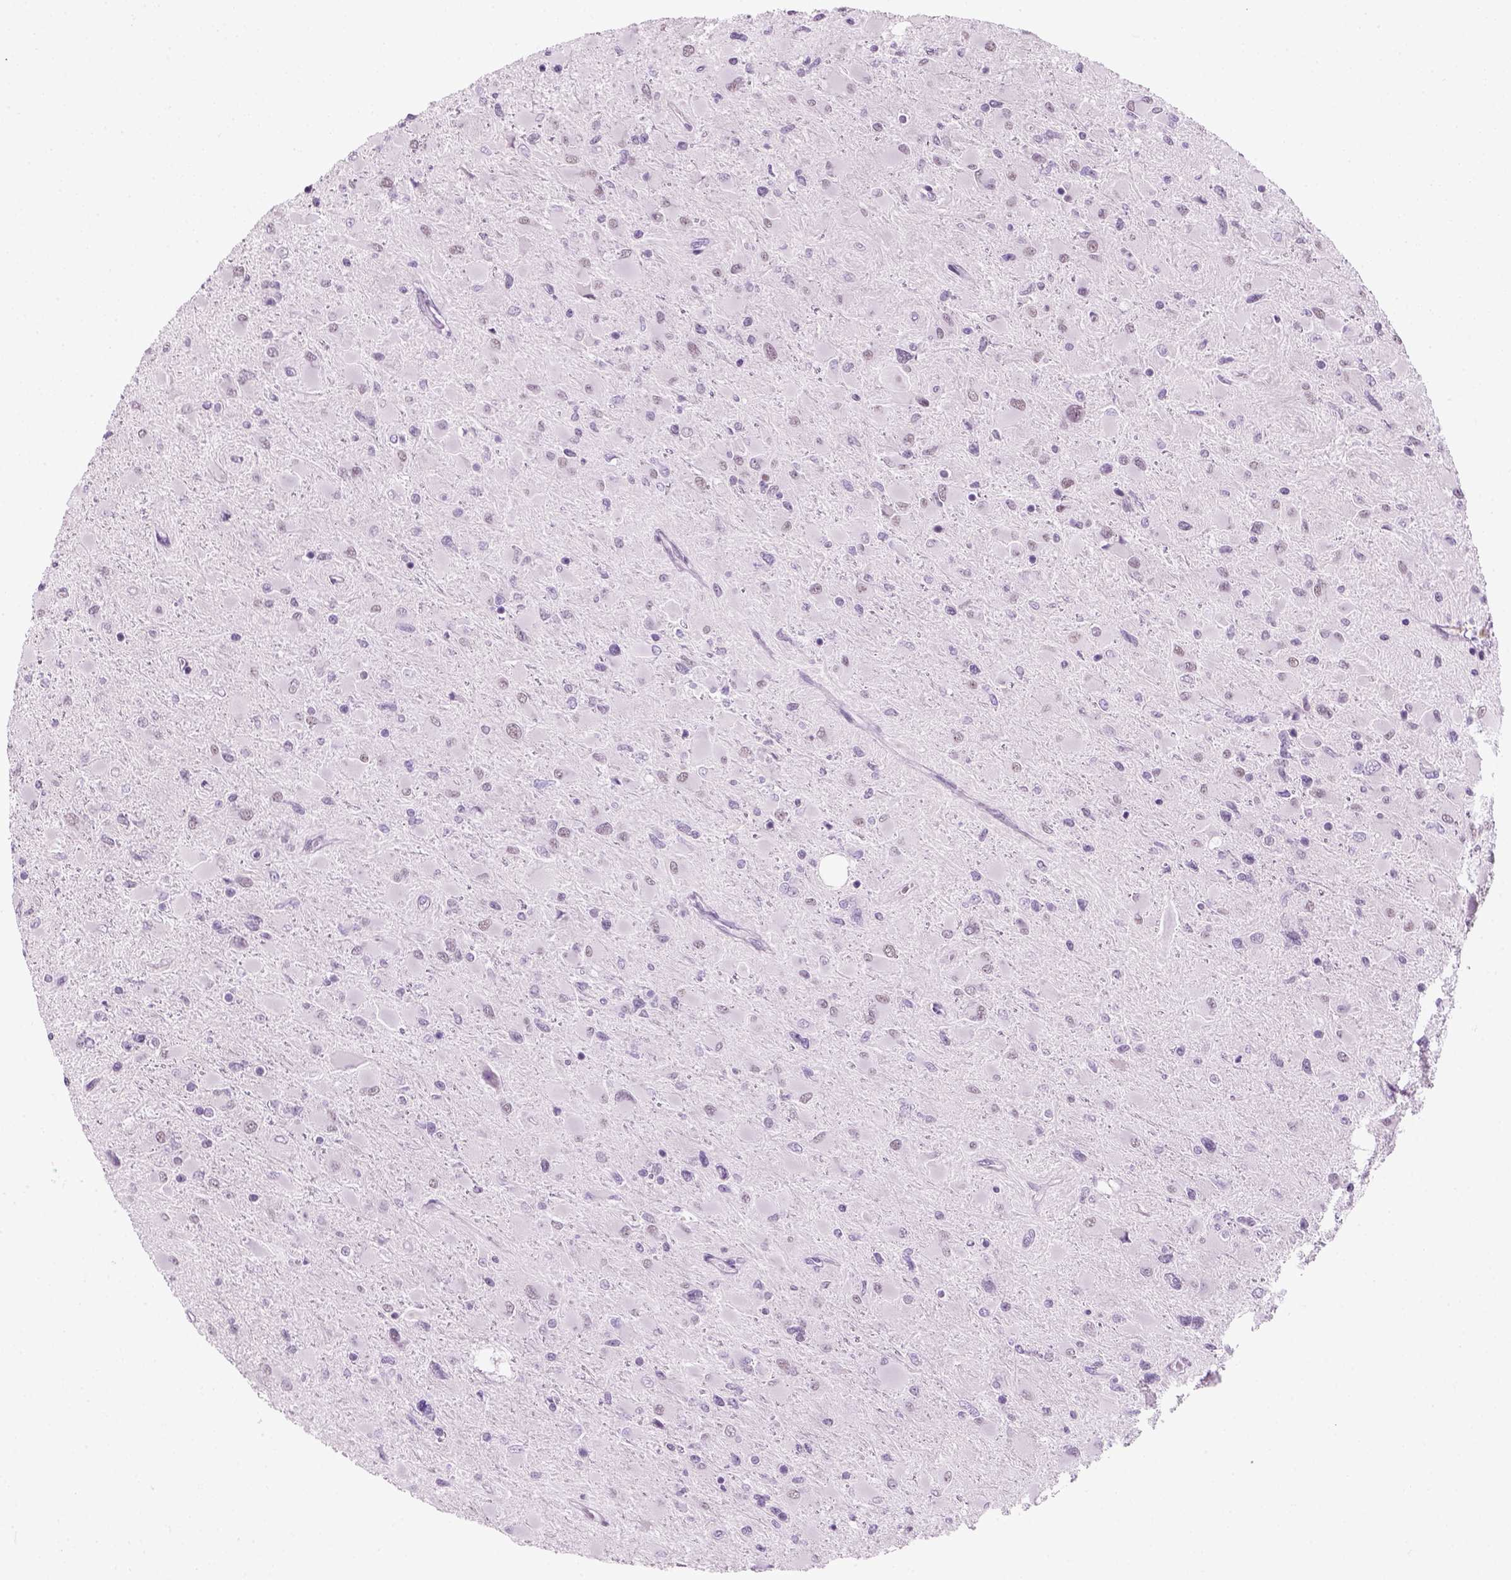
{"staining": {"intensity": "negative", "quantity": "none", "location": "none"}, "tissue": "glioma", "cell_type": "Tumor cells", "image_type": "cancer", "snomed": [{"axis": "morphology", "description": "Glioma, malignant, High grade"}, {"axis": "topography", "description": "Cerebral cortex"}], "caption": "A histopathology image of malignant high-grade glioma stained for a protein exhibits no brown staining in tumor cells.", "gene": "ZNF865", "patient": {"sex": "female", "age": 36}}